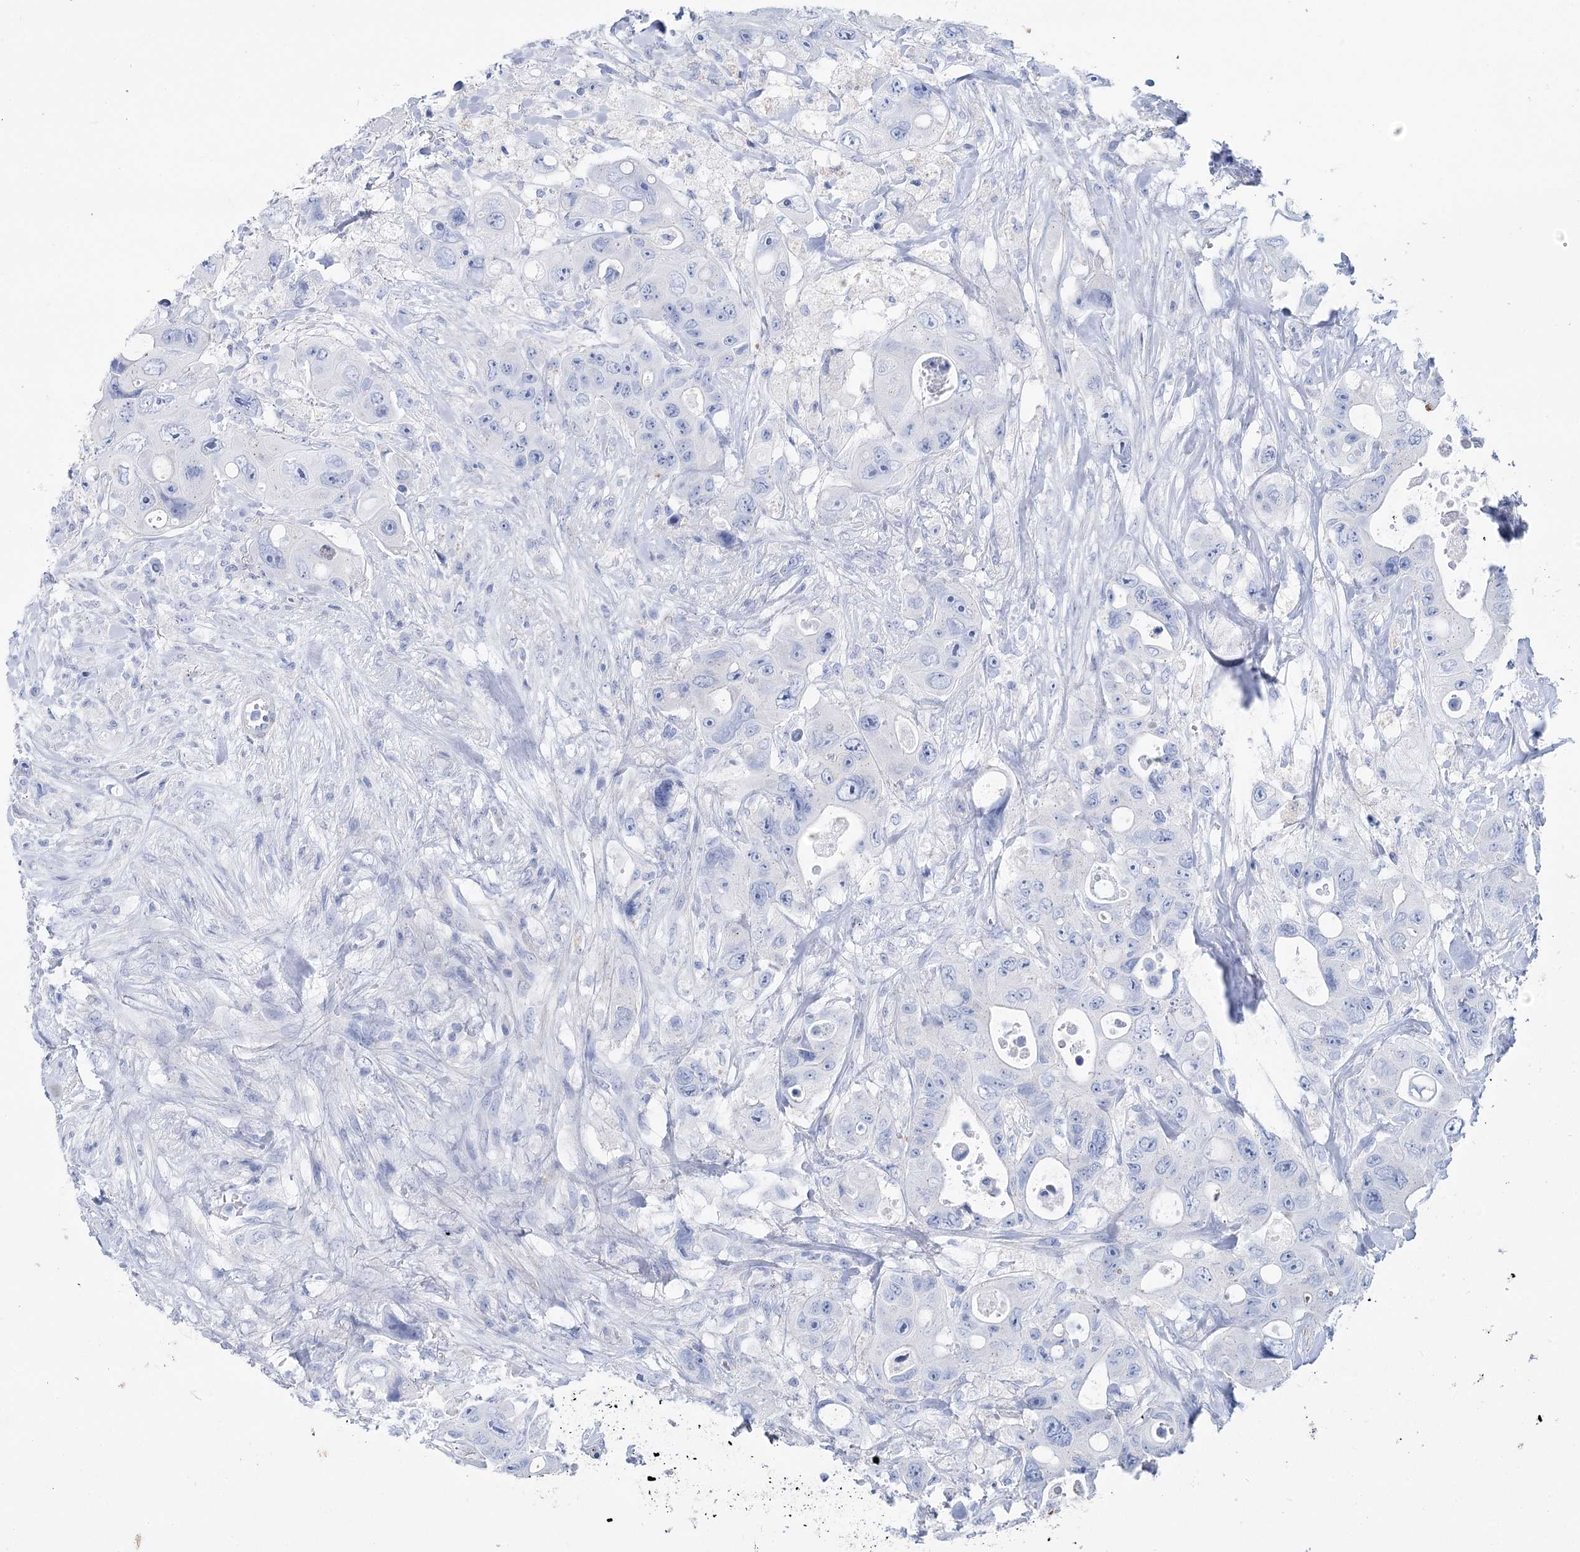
{"staining": {"intensity": "negative", "quantity": "none", "location": "none"}, "tissue": "colorectal cancer", "cell_type": "Tumor cells", "image_type": "cancer", "snomed": [{"axis": "morphology", "description": "Adenocarcinoma, NOS"}, {"axis": "topography", "description": "Colon"}], "caption": "This is an immunohistochemistry (IHC) micrograph of colorectal adenocarcinoma. There is no positivity in tumor cells.", "gene": "PCDHA1", "patient": {"sex": "female", "age": 46}}